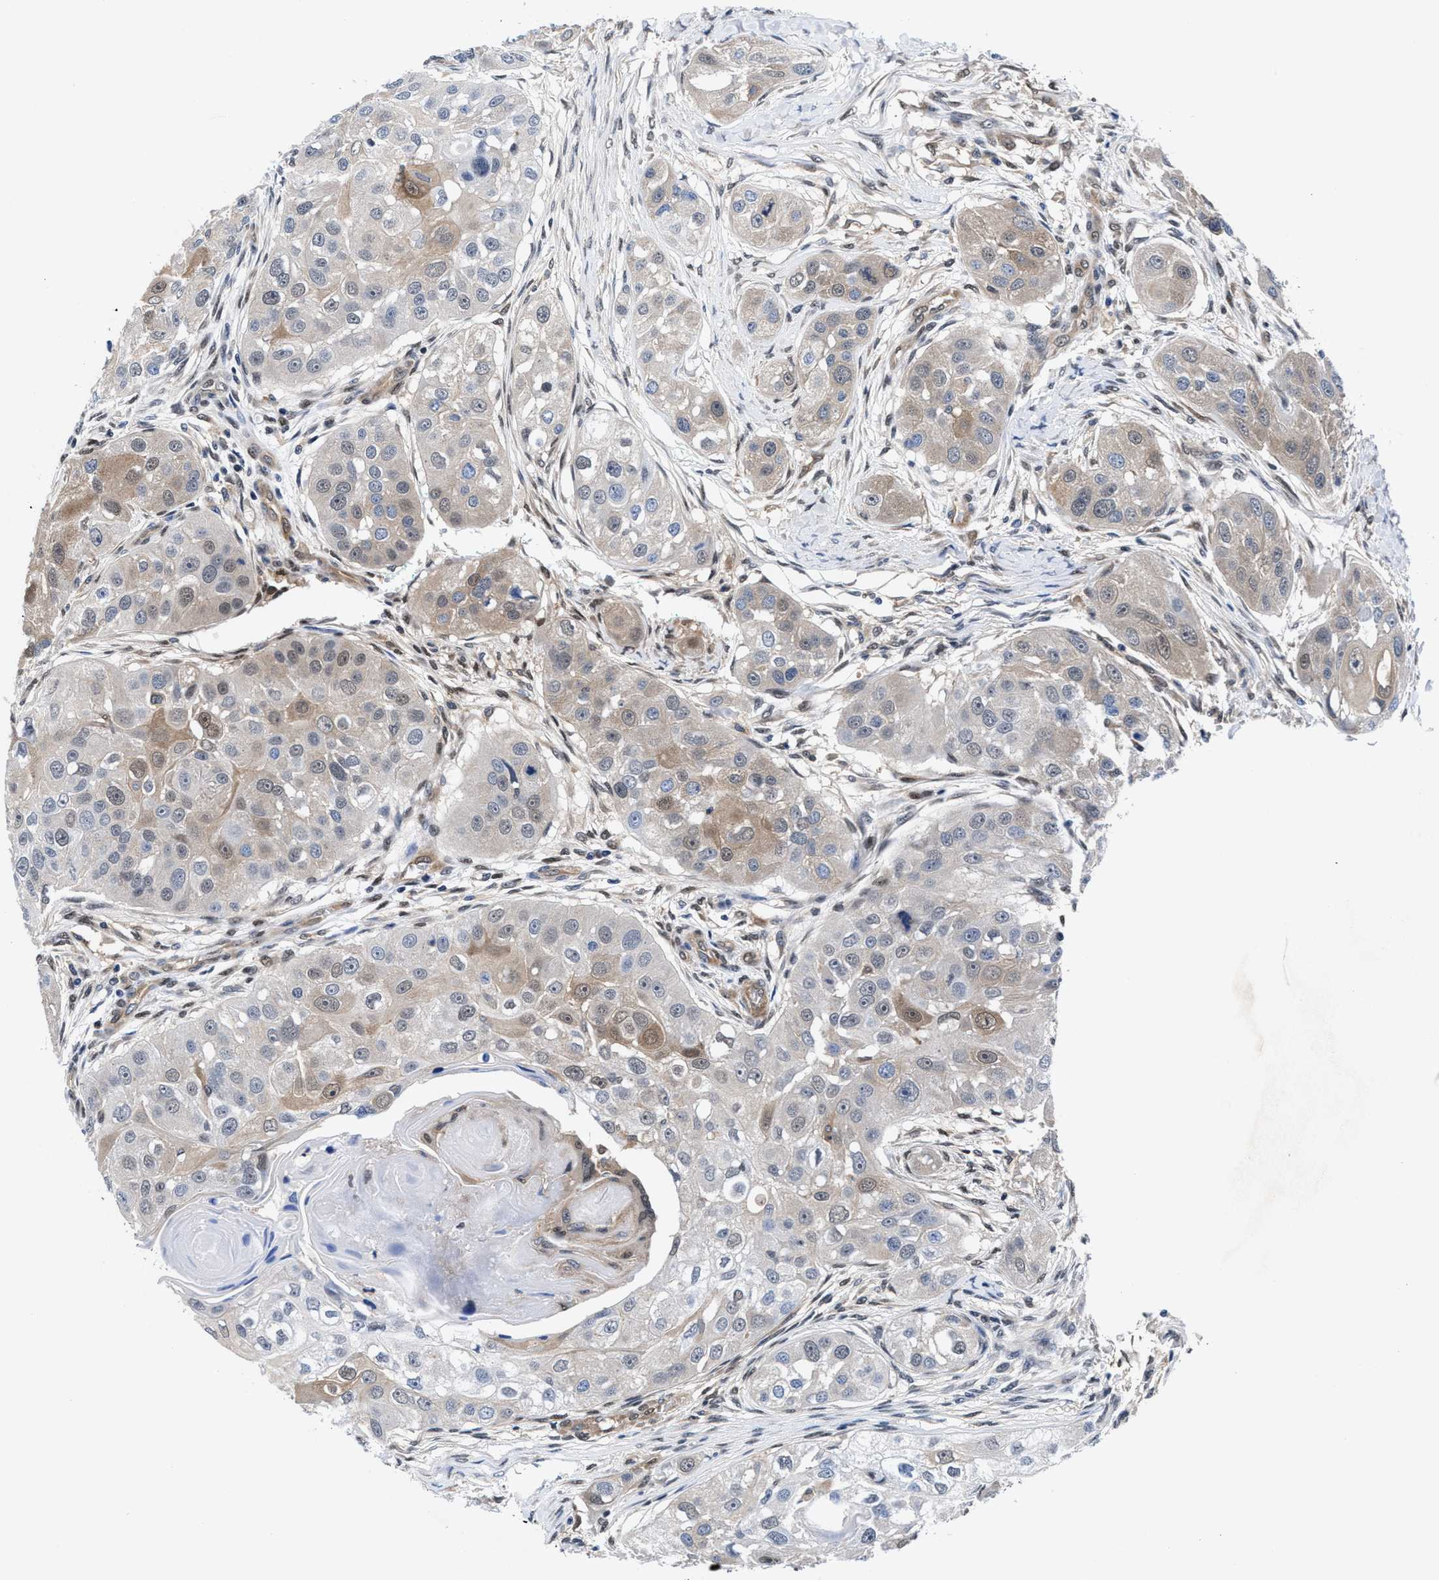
{"staining": {"intensity": "weak", "quantity": "25%-75%", "location": "cytoplasmic/membranous"}, "tissue": "head and neck cancer", "cell_type": "Tumor cells", "image_type": "cancer", "snomed": [{"axis": "morphology", "description": "Normal tissue, NOS"}, {"axis": "morphology", "description": "Squamous cell carcinoma, NOS"}, {"axis": "topography", "description": "Skeletal muscle"}, {"axis": "topography", "description": "Head-Neck"}], "caption": "A photomicrograph of human head and neck squamous cell carcinoma stained for a protein reveals weak cytoplasmic/membranous brown staining in tumor cells.", "gene": "ACLY", "patient": {"sex": "male", "age": 51}}